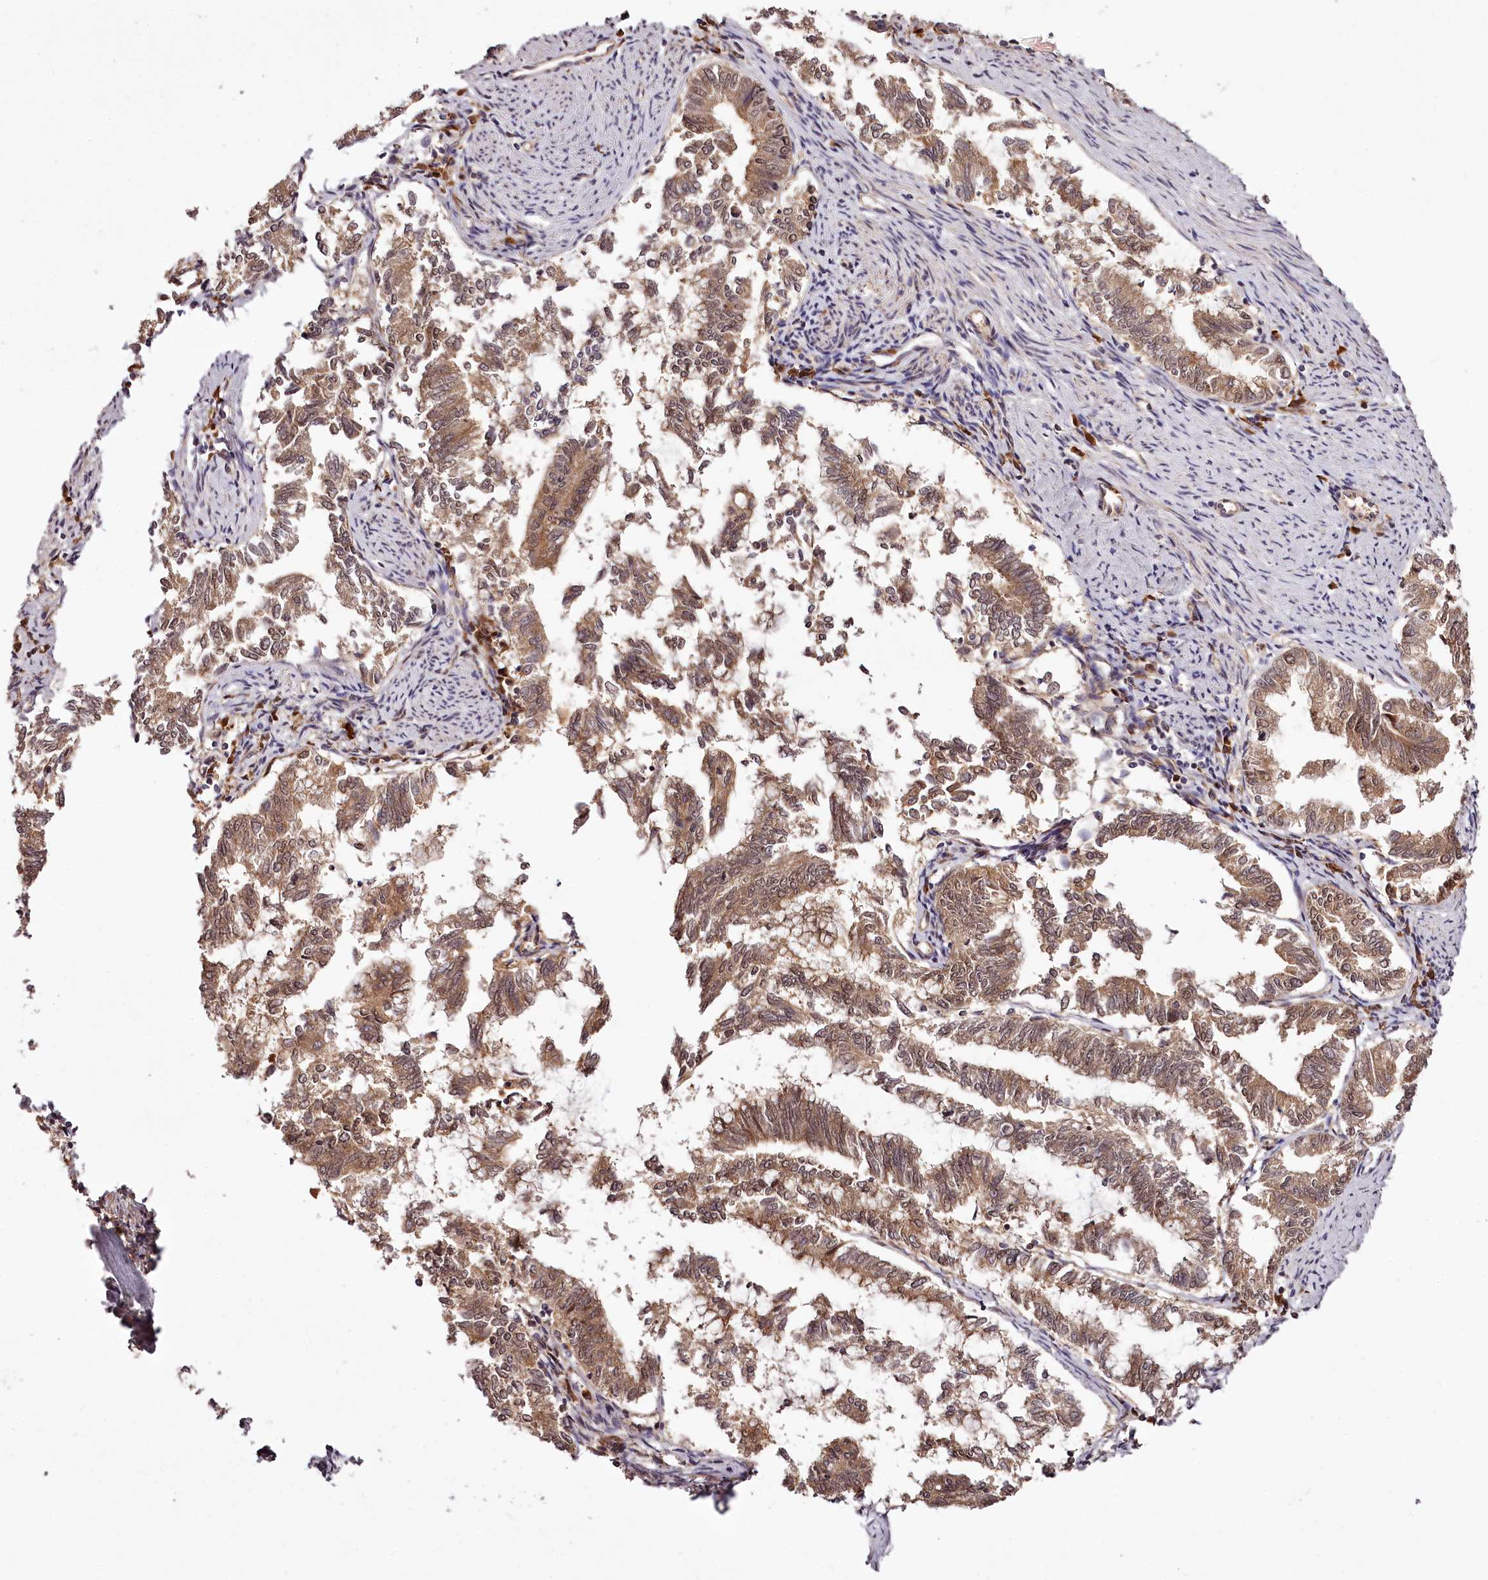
{"staining": {"intensity": "moderate", "quantity": ">75%", "location": "cytoplasmic/membranous,nuclear"}, "tissue": "endometrial cancer", "cell_type": "Tumor cells", "image_type": "cancer", "snomed": [{"axis": "morphology", "description": "Adenocarcinoma, NOS"}, {"axis": "topography", "description": "Endometrium"}], "caption": "This photomicrograph reveals IHC staining of human adenocarcinoma (endometrial), with medium moderate cytoplasmic/membranous and nuclear staining in approximately >75% of tumor cells.", "gene": "TARS1", "patient": {"sex": "female", "age": 79}}